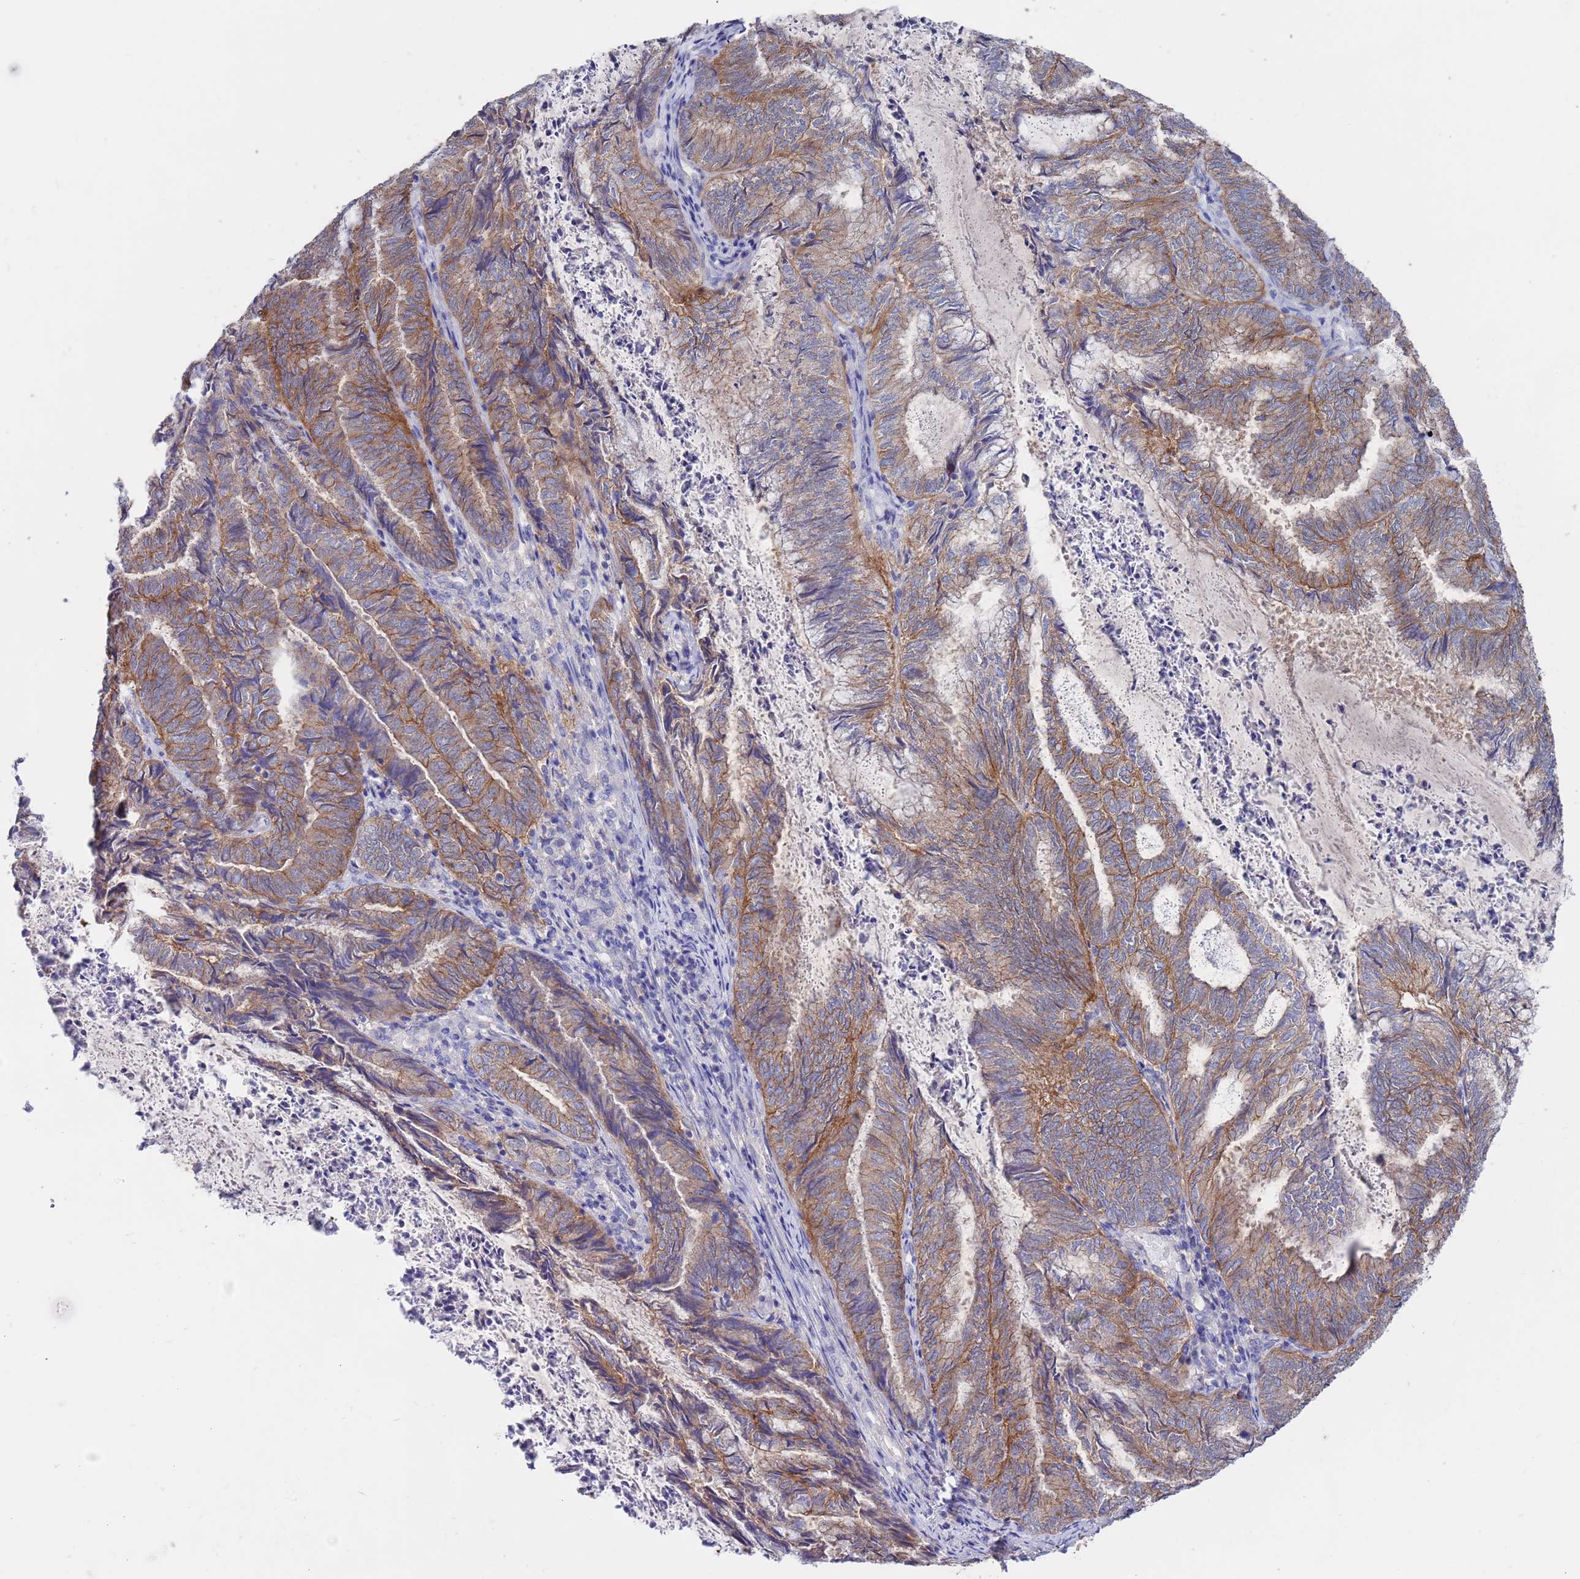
{"staining": {"intensity": "weak", "quantity": "25%-75%", "location": "cytoplasmic/membranous"}, "tissue": "endometrial cancer", "cell_type": "Tumor cells", "image_type": "cancer", "snomed": [{"axis": "morphology", "description": "Adenocarcinoma, NOS"}, {"axis": "topography", "description": "Endometrium"}], "caption": "This is an image of immunohistochemistry (IHC) staining of endometrial cancer (adenocarcinoma), which shows weak positivity in the cytoplasmic/membranous of tumor cells.", "gene": "KRTCAP3", "patient": {"sex": "female", "age": 80}}